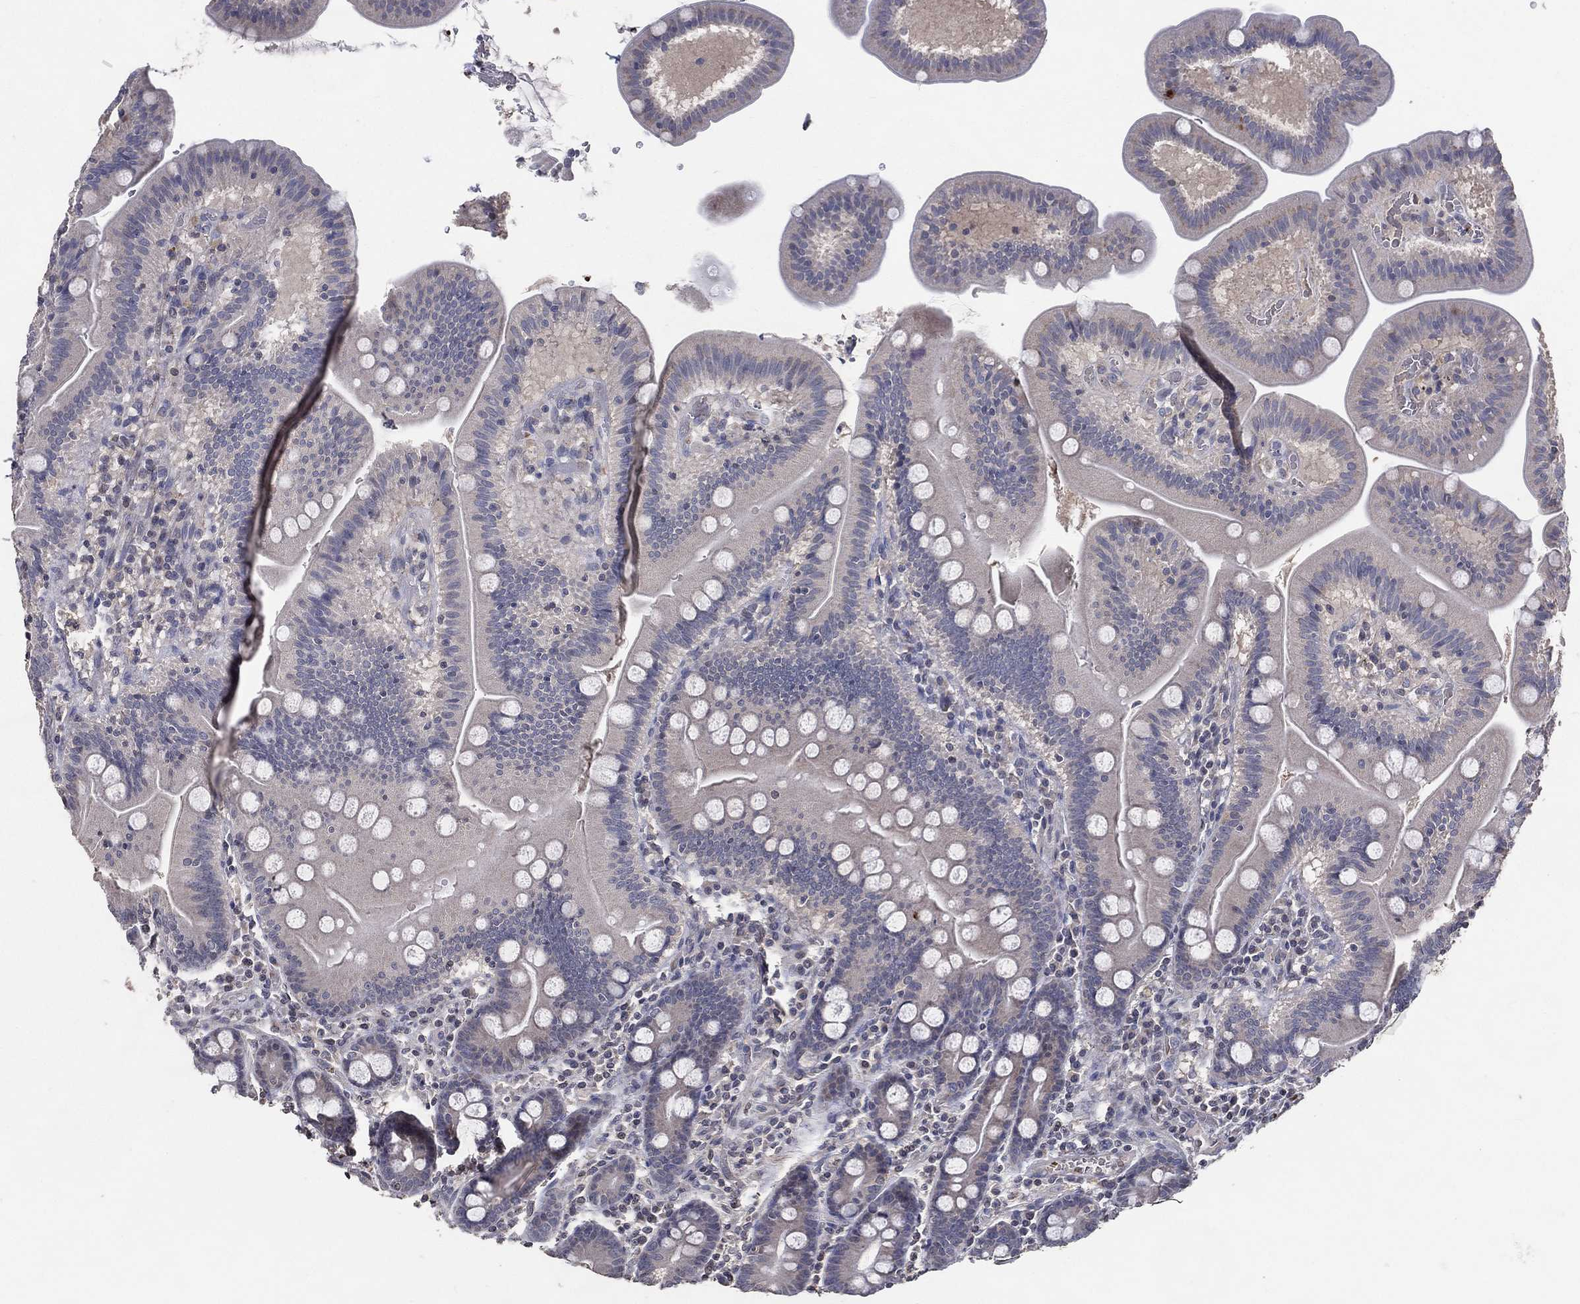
{"staining": {"intensity": "negative", "quantity": "none", "location": "none"}, "tissue": "duodenum", "cell_type": "Glandular cells", "image_type": "normal", "snomed": [{"axis": "morphology", "description": "Normal tissue, NOS"}, {"axis": "topography", "description": "Duodenum"}], "caption": "Glandular cells show no significant protein expression in unremarkable duodenum. (DAB (3,3'-diaminobenzidine) immunohistochemistry with hematoxylin counter stain).", "gene": "DNAH7", "patient": {"sex": "male", "age": 59}}